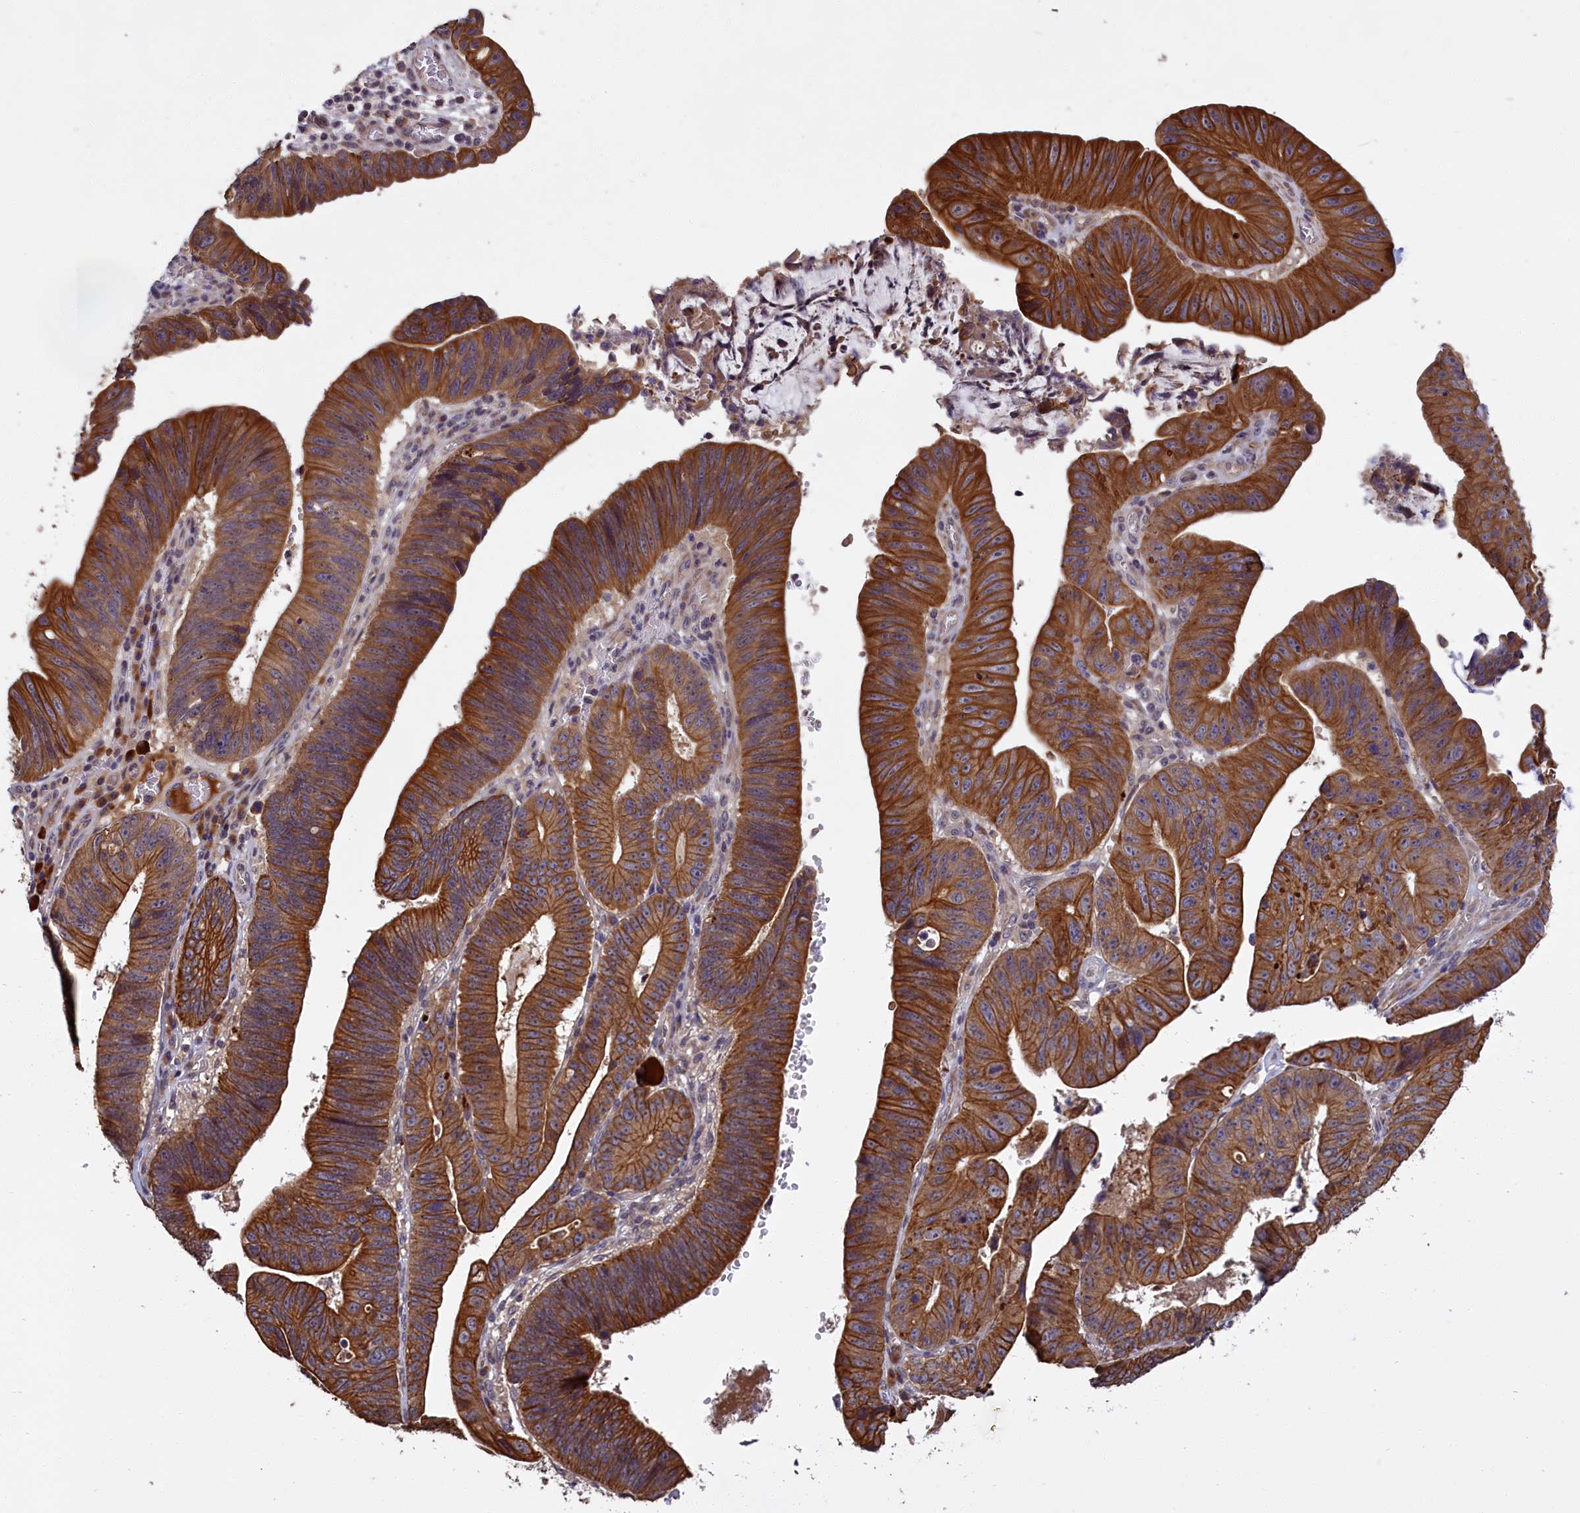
{"staining": {"intensity": "strong", "quantity": ">75%", "location": "cytoplasmic/membranous"}, "tissue": "stomach cancer", "cell_type": "Tumor cells", "image_type": "cancer", "snomed": [{"axis": "morphology", "description": "Adenocarcinoma, NOS"}, {"axis": "topography", "description": "Stomach"}], "caption": "Immunohistochemical staining of stomach cancer displays high levels of strong cytoplasmic/membranous staining in about >75% of tumor cells. (DAB (3,3'-diaminobenzidine) IHC with brightfield microscopy, high magnification).", "gene": "DENND1B", "patient": {"sex": "male", "age": 59}}